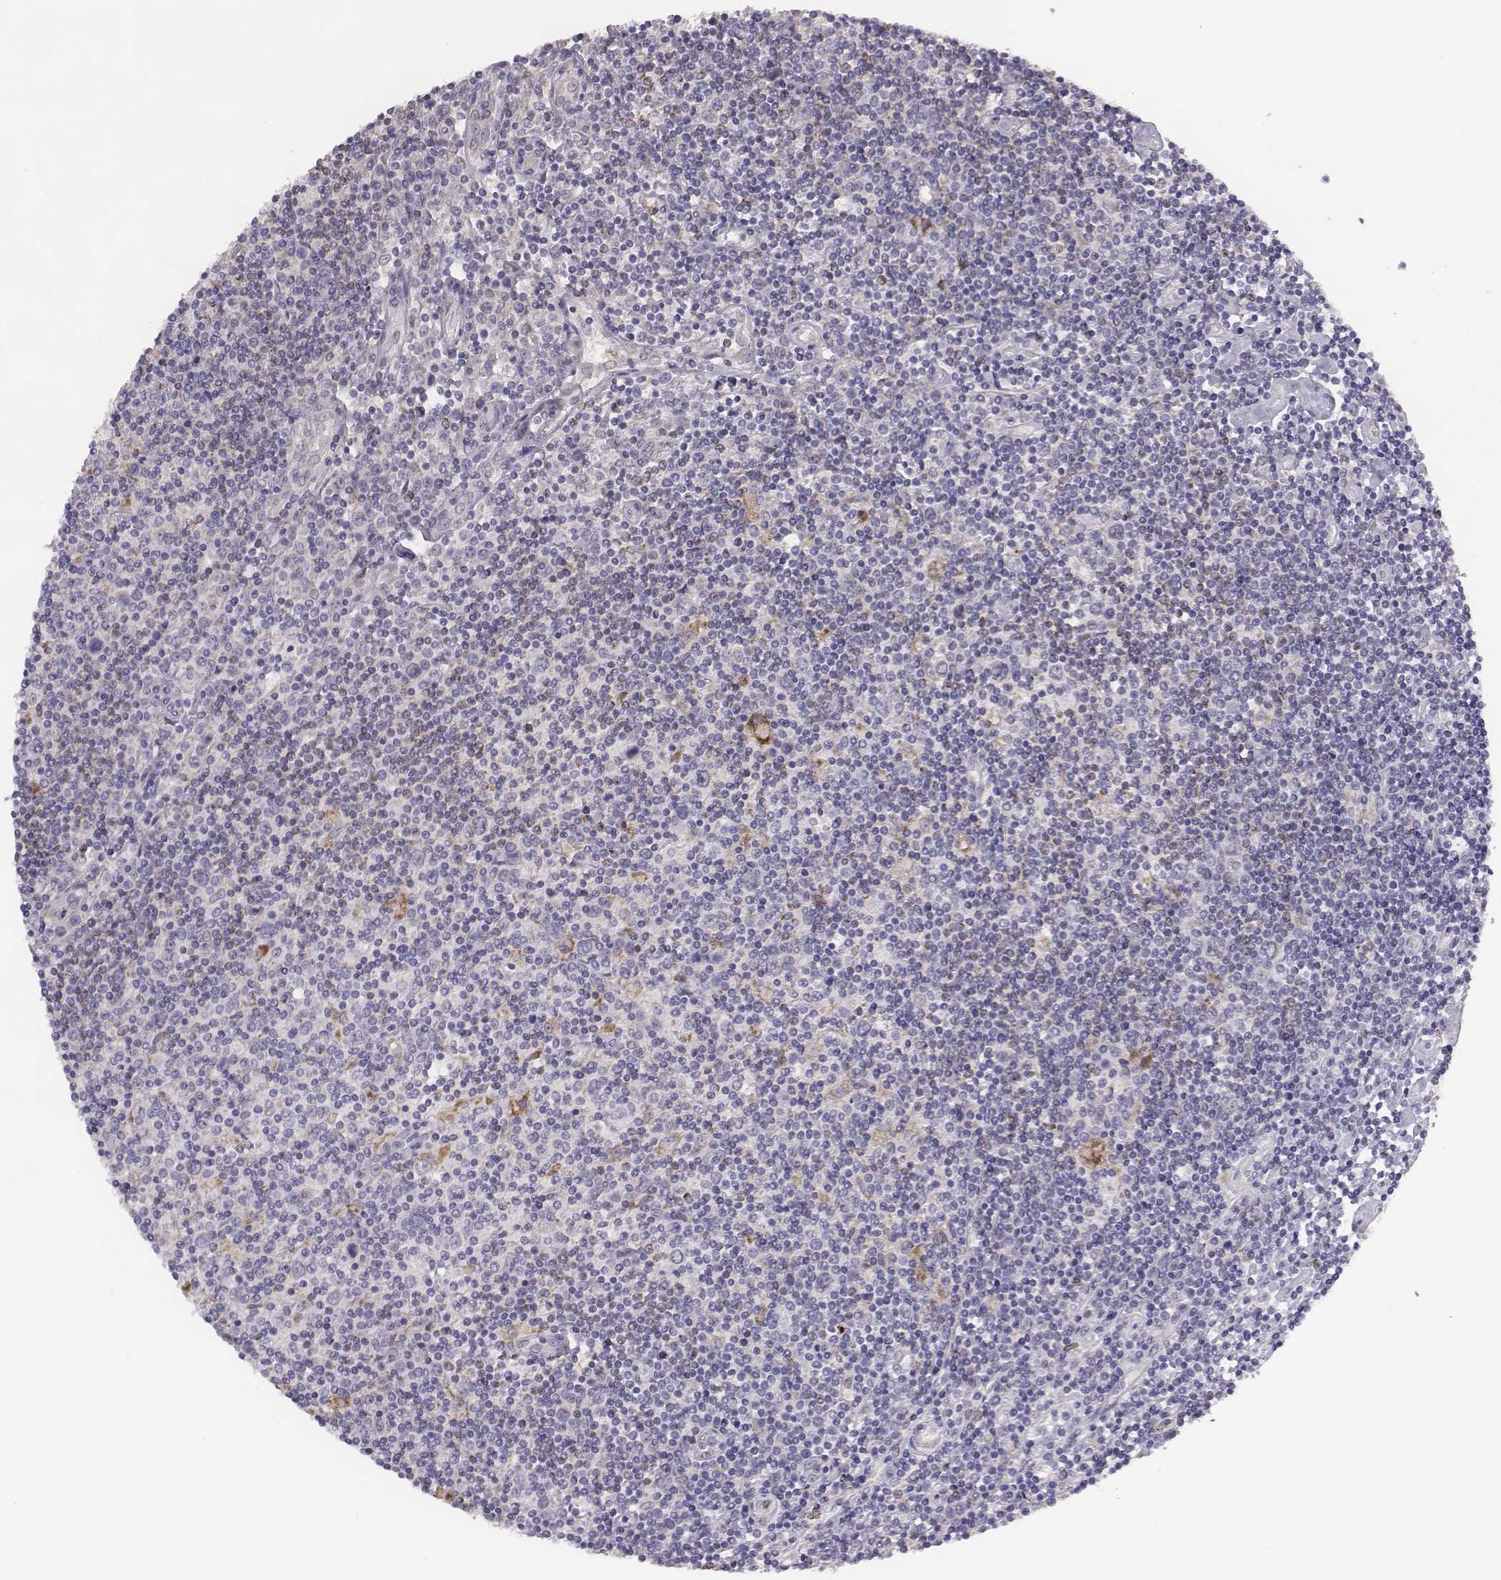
{"staining": {"intensity": "negative", "quantity": "none", "location": "none"}, "tissue": "lymphoma", "cell_type": "Tumor cells", "image_type": "cancer", "snomed": [{"axis": "morphology", "description": "Hodgkin's disease, NOS"}, {"axis": "topography", "description": "Lymph node"}], "caption": "Human Hodgkin's disease stained for a protein using immunohistochemistry (IHC) demonstrates no staining in tumor cells.", "gene": "KMO", "patient": {"sex": "male", "age": 40}}